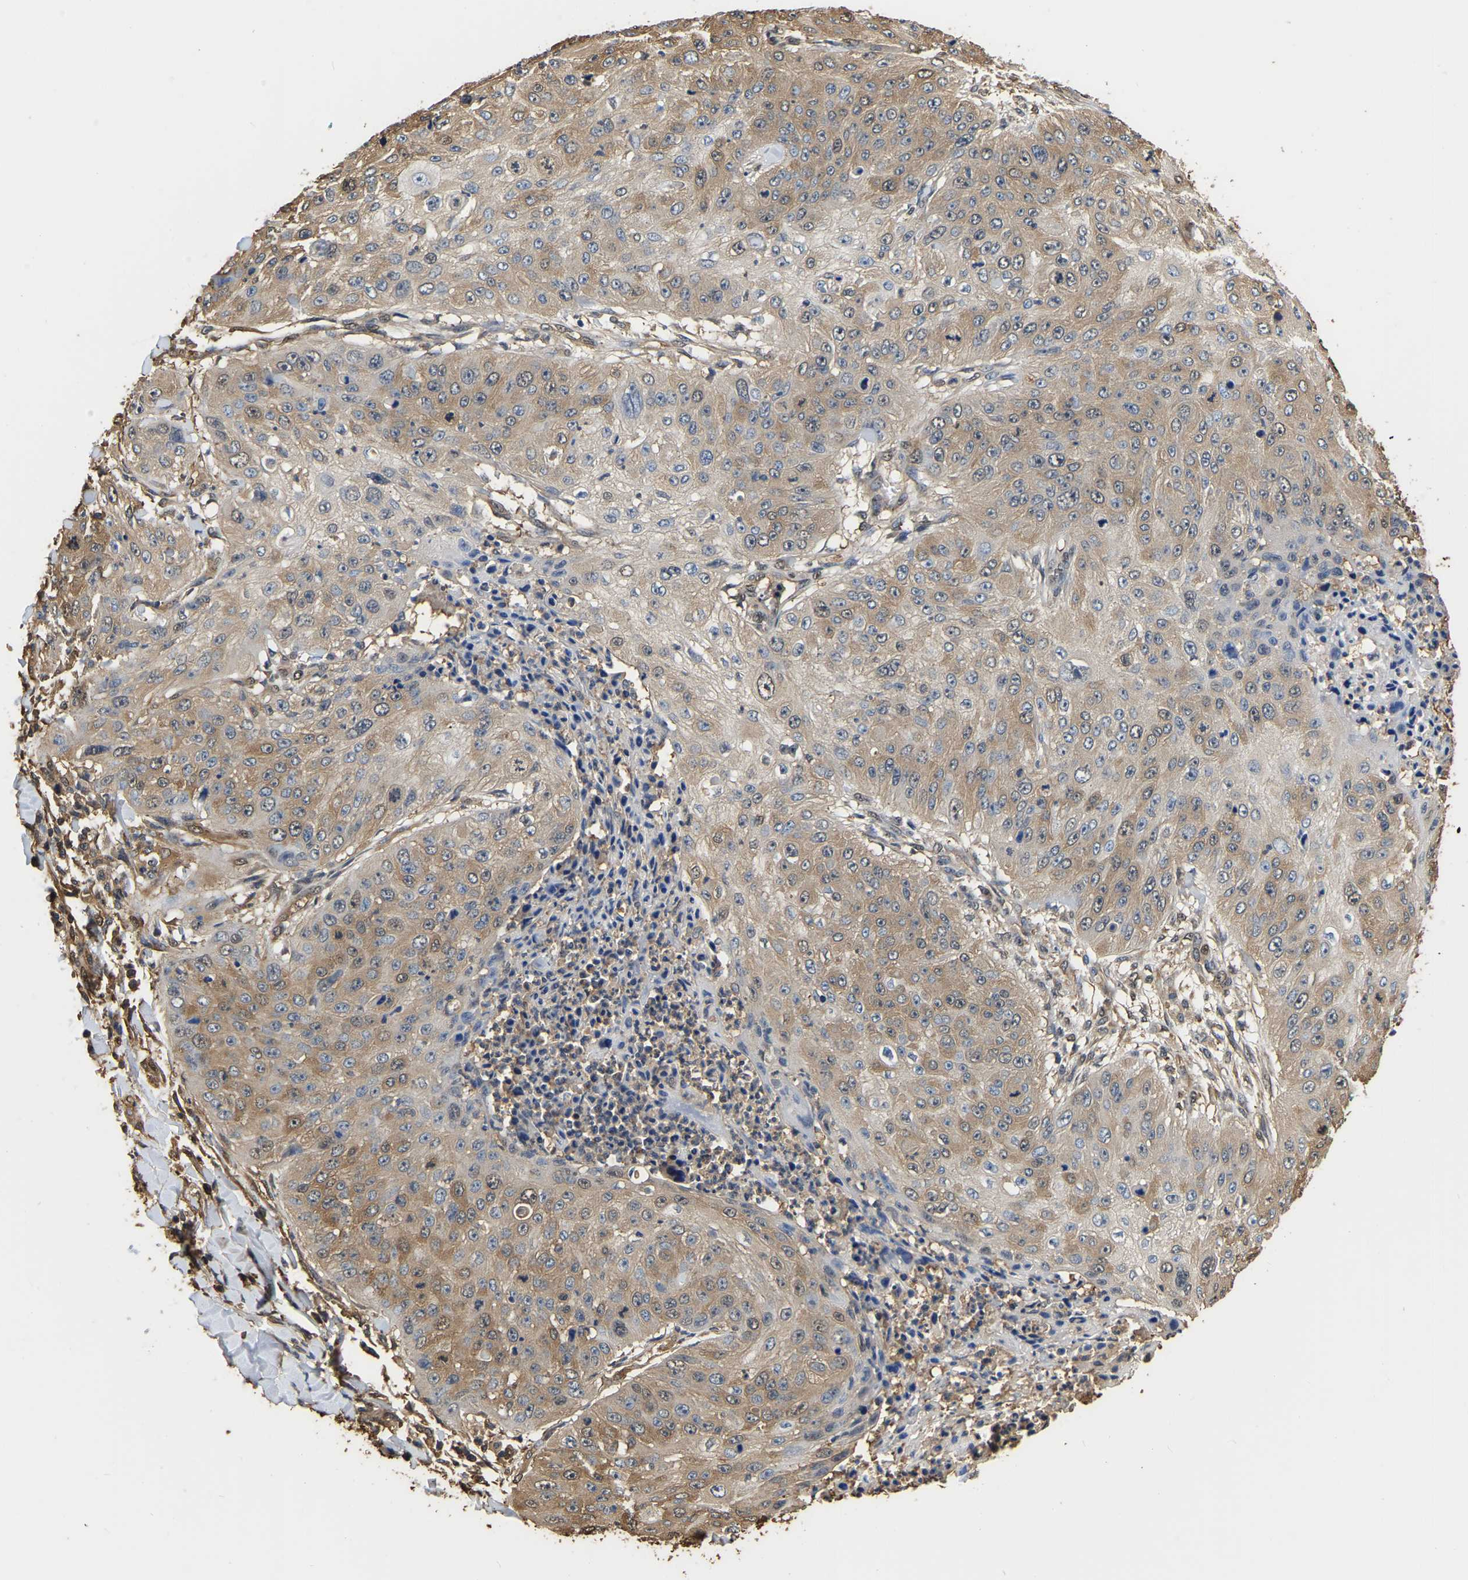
{"staining": {"intensity": "moderate", "quantity": ">75%", "location": "cytoplasmic/membranous"}, "tissue": "skin cancer", "cell_type": "Tumor cells", "image_type": "cancer", "snomed": [{"axis": "morphology", "description": "Squamous cell carcinoma, NOS"}, {"axis": "topography", "description": "Skin"}], "caption": "This image shows skin cancer (squamous cell carcinoma) stained with immunohistochemistry to label a protein in brown. The cytoplasmic/membranous of tumor cells show moderate positivity for the protein. Nuclei are counter-stained blue.", "gene": "LDHB", "patient": {"sex": "female", "age": 80}}